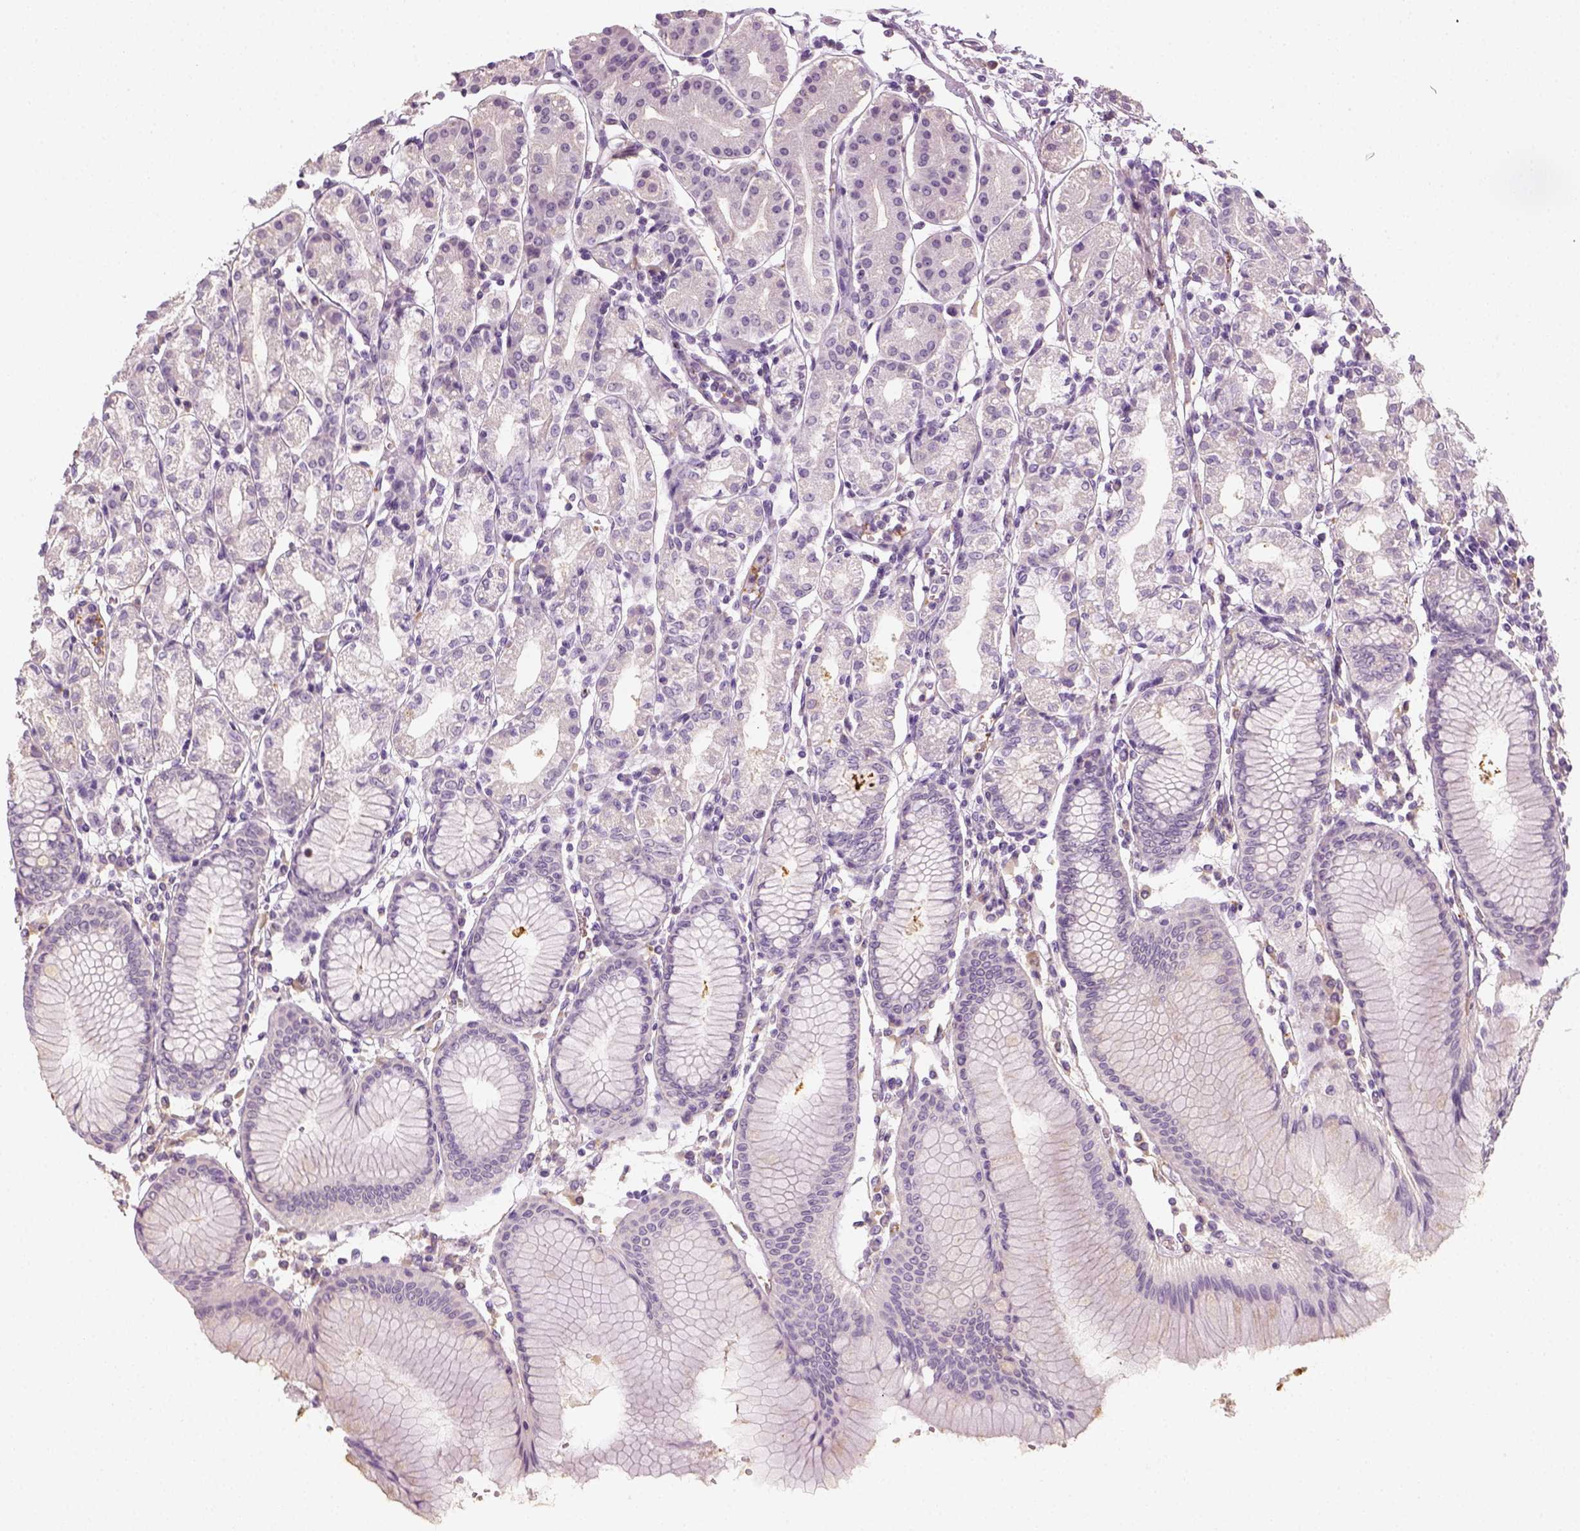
{"staining": {"intensity": "negative", "quantity": "none", "location": "none"}, "tissue": "stomach", "cell_type": "Glandular cells", "image_type": "normal", "snomed": [{"axis": "morphology", "description": "Normal tissue, NOS"}, {"axis": "topography", "description": "Skeletal muscle"}, {"axis": "topography", "description": "Stomach"}], "caption": "The photomicrograph reveals no staining of glandular cells in benign stomach. (DAB (3,3'-diaminobenzidine) IHC with hematoxylin counter stain).", "gene": "FAM163B", "patient": {"sex": "female", "age": 57}}